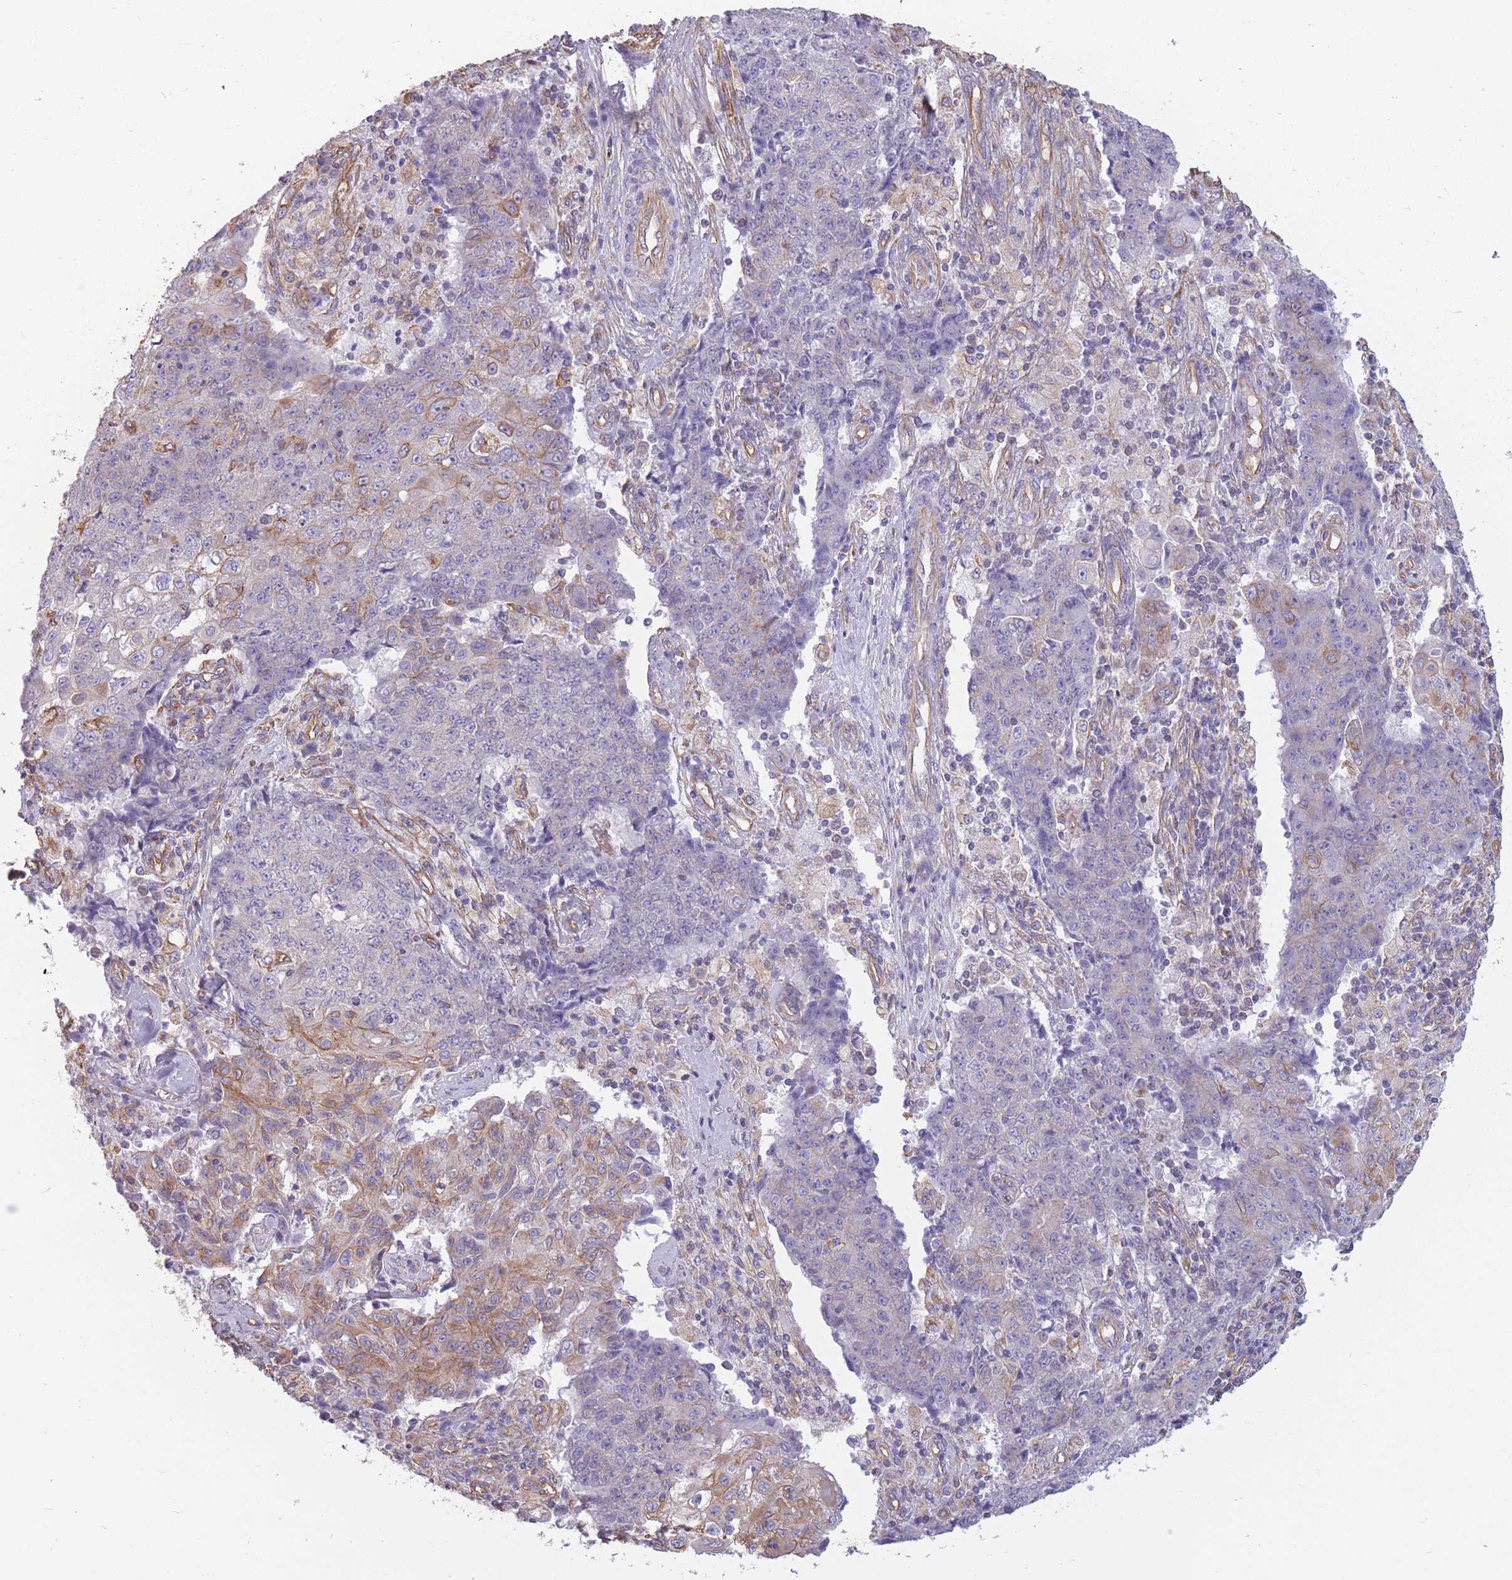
{"staining": {"intensity": "weak", "quantity": "<25%", "location": "cytoplasmic/membranous"}, "tissue": "ovarian cancer", "cell_type": "Tumor cells", "image_type": "cancer", "snomed": [{"axis": "morphology", "description": "Carcinoma, endometroid"}, {"axis": "topography", "description": "Ovary"}], "caption": "DAB immunohistochemical staining of human ovarian endometroid carcinoma exhibits no significant expression in tumor cells. (DAB (3,3'-diaminobenzidine) immunohistochemistry with hematoxylin counter stain).", "gene": "ADD1", "patient": {"sex": "female", "age": 42}}